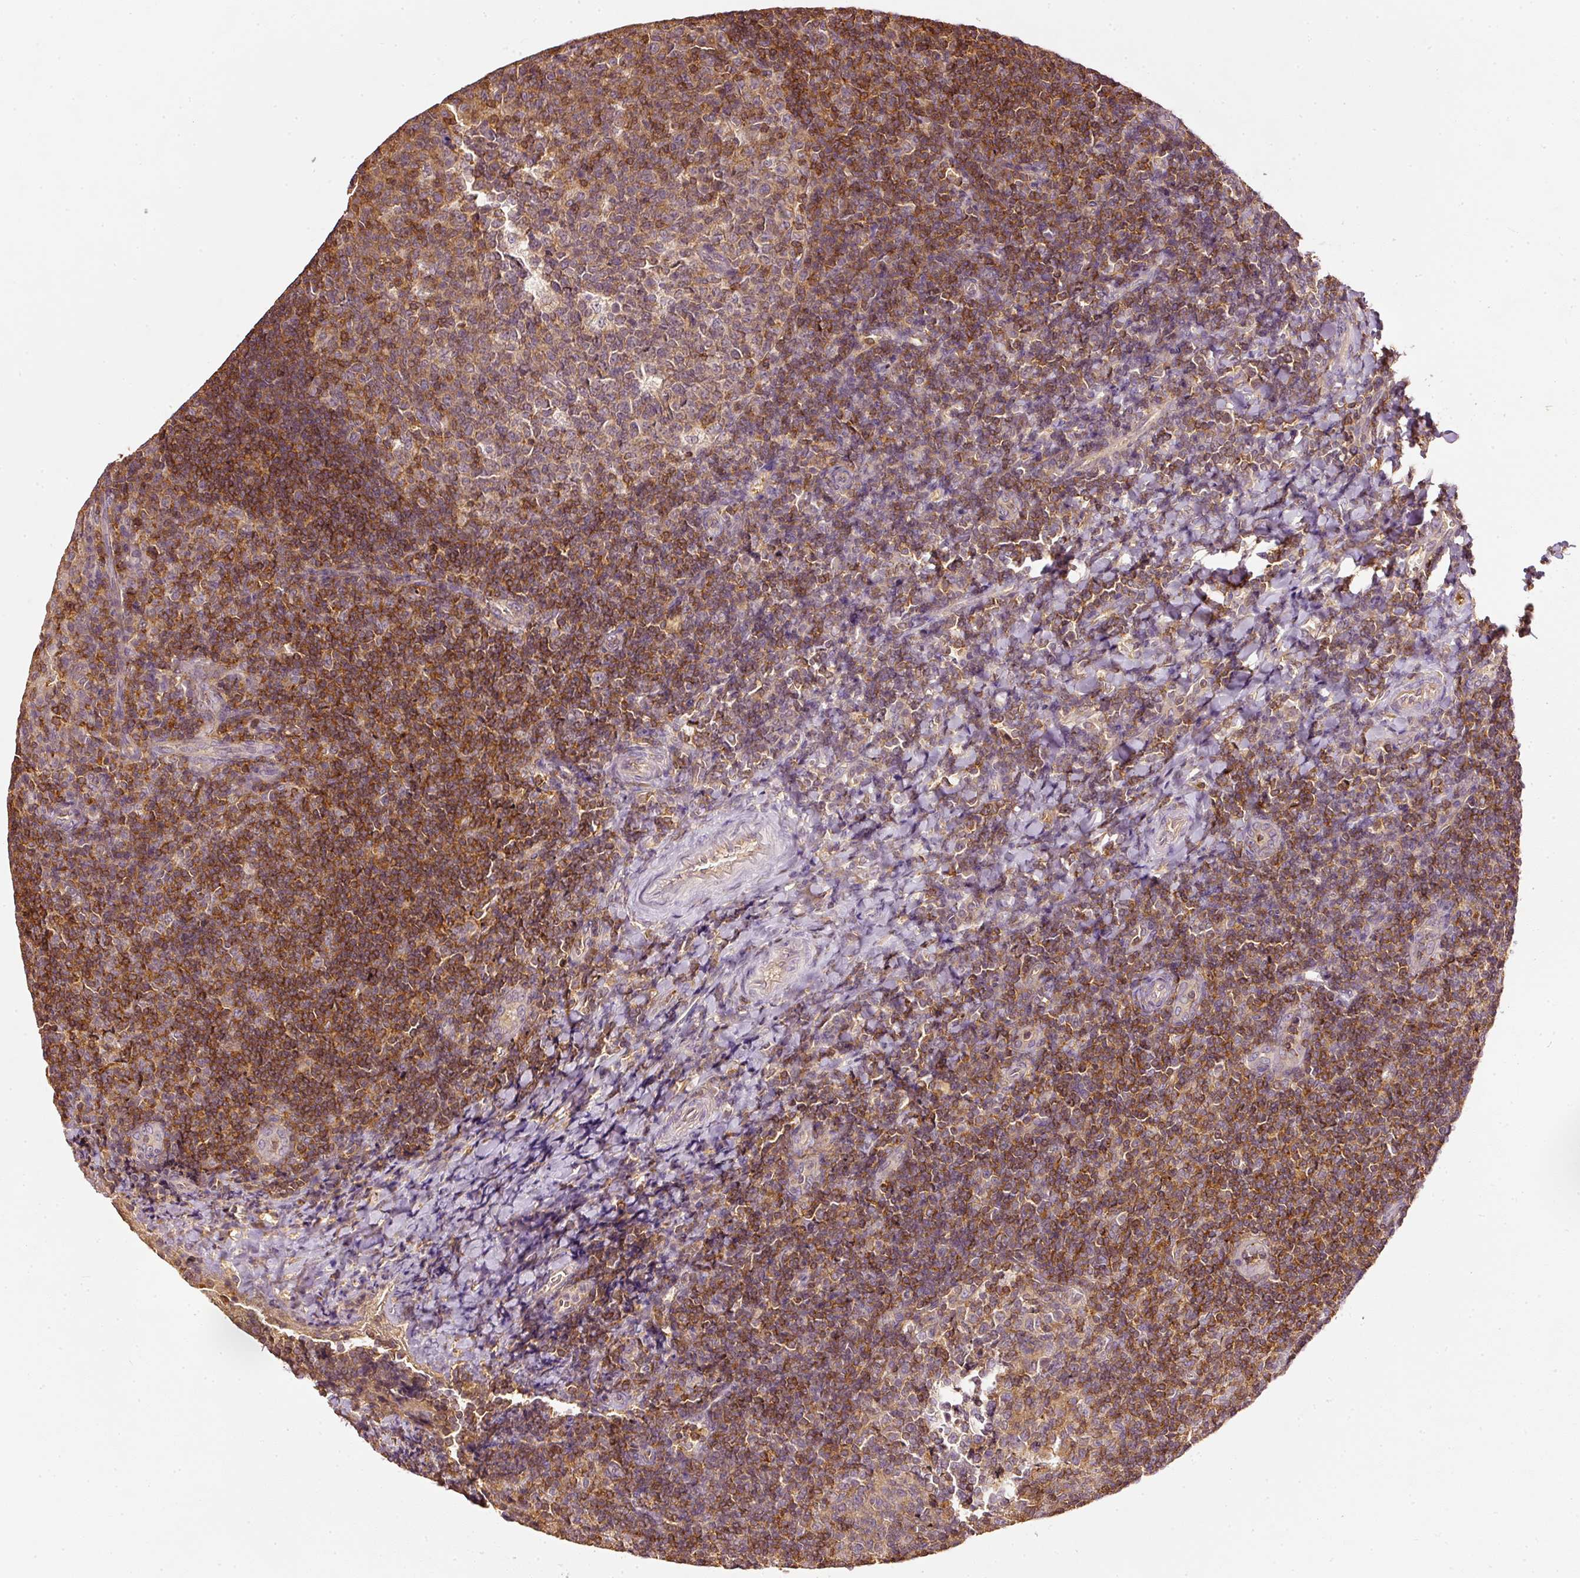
{"staining": {"intensity": "moderate", "quantity": "25%-75%", "location": "cytoplasmic/membranous"}, "tissue": "tonsil", "cell_type": "Germinal center cells", "image_type": "normal", "snomed": [{"axis": "morphology", "description": "Normal tissue, NOS"}, {"axis": "topography", "description": "Tonsil"}], "caption": "A medium amount of moderate cytoplasmic/membranous staining is seen in approximately 25%-75% of germinal center cells in unremarkable tonsil.", "gene": "EVL", "patient": {"sex": "male", "age": 17}}